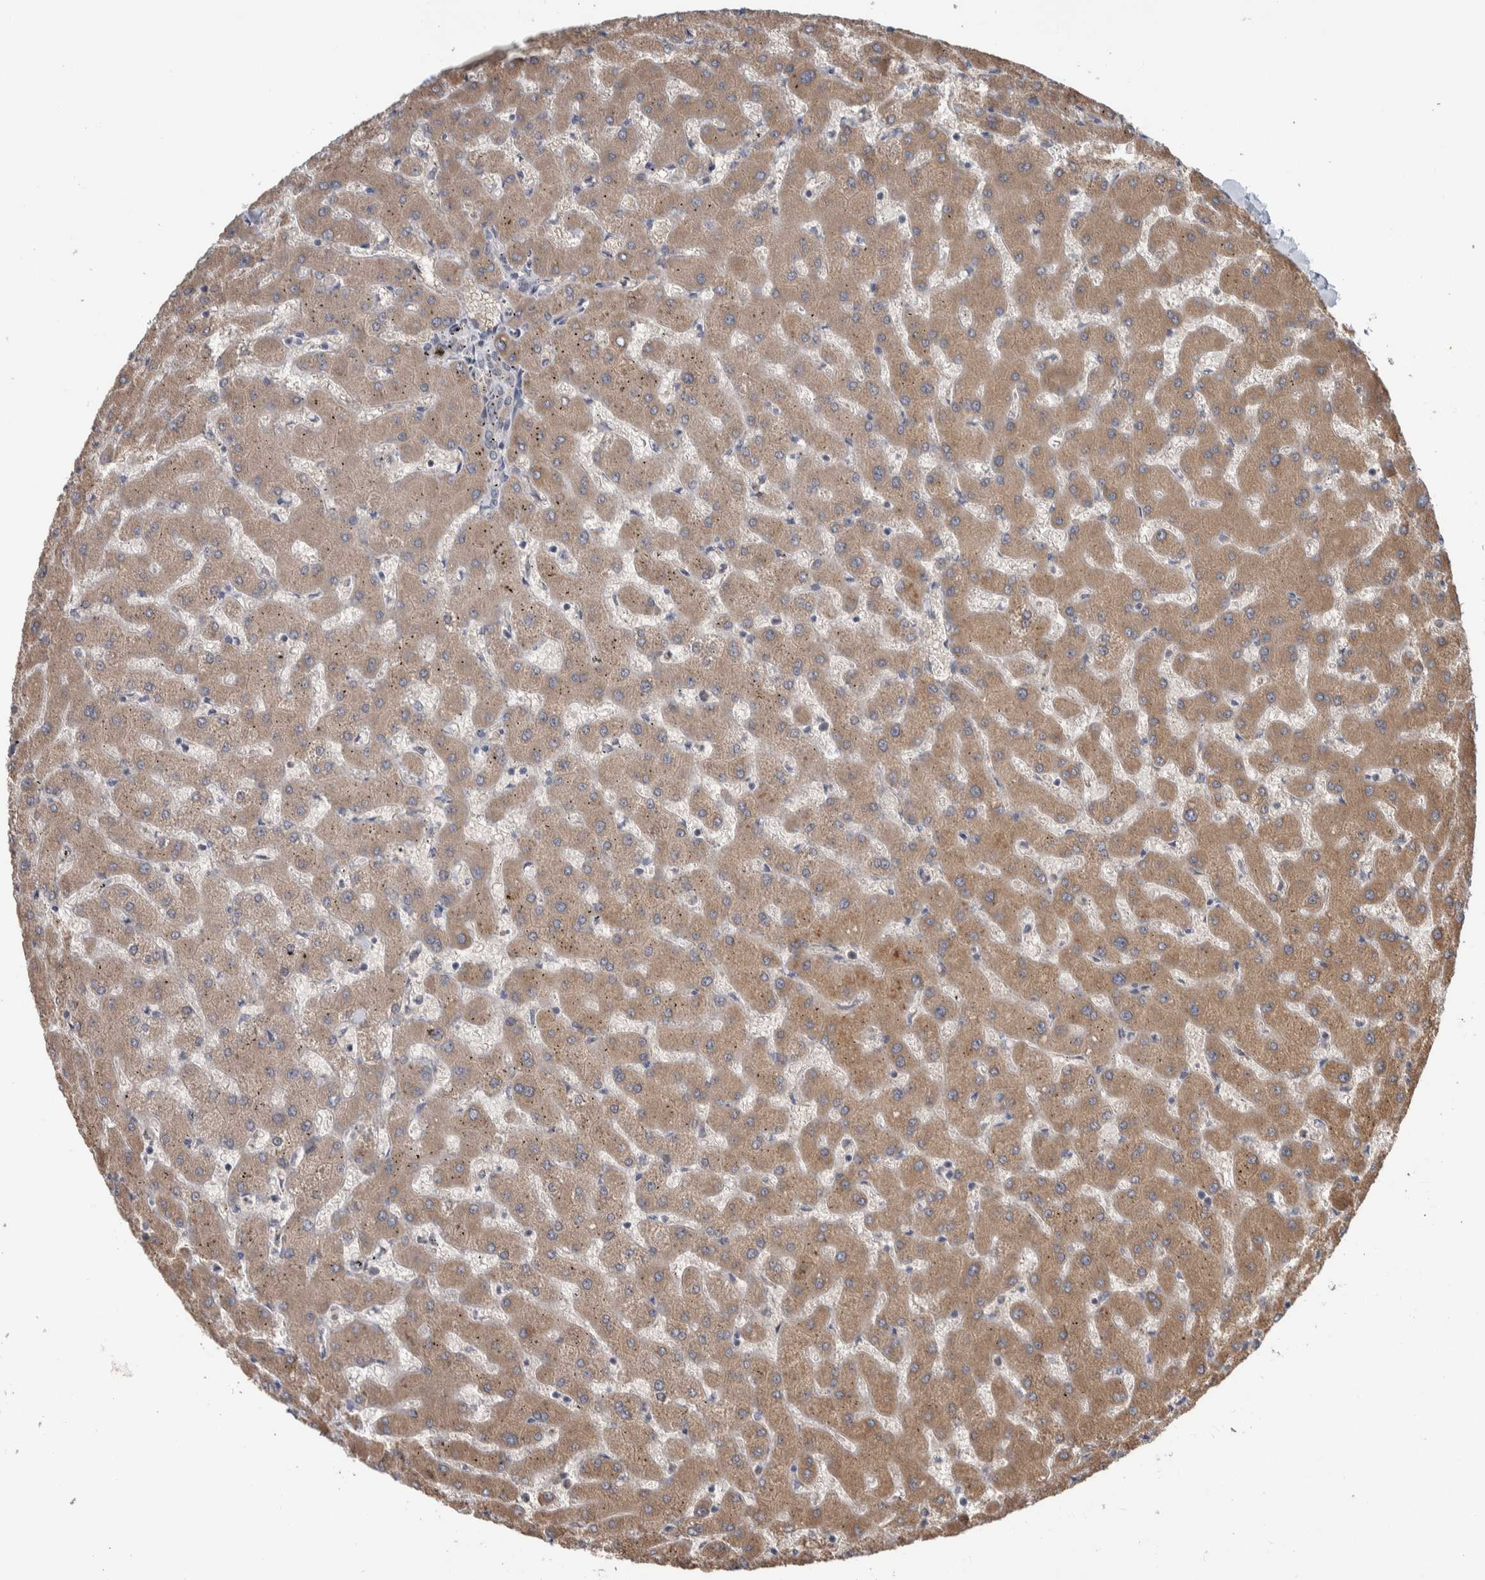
{"staining": {"intensity": "negative", "quantity": "none", "location": "none"}, "tissue": "liver", "cell_type": "Cholangiocytes", "image_type": "normal", "snomed": [{"axis": "morphology", "description": "Normal tissue, NOS"}, {"axis": "topography", "description": "Liver"}], "caption": "Protein analysis of unremarkable liver exhibits no significant expression in cholangiocytes.", "gene": "PRDM4", "patient": {"sex": "female", "age": 63}}